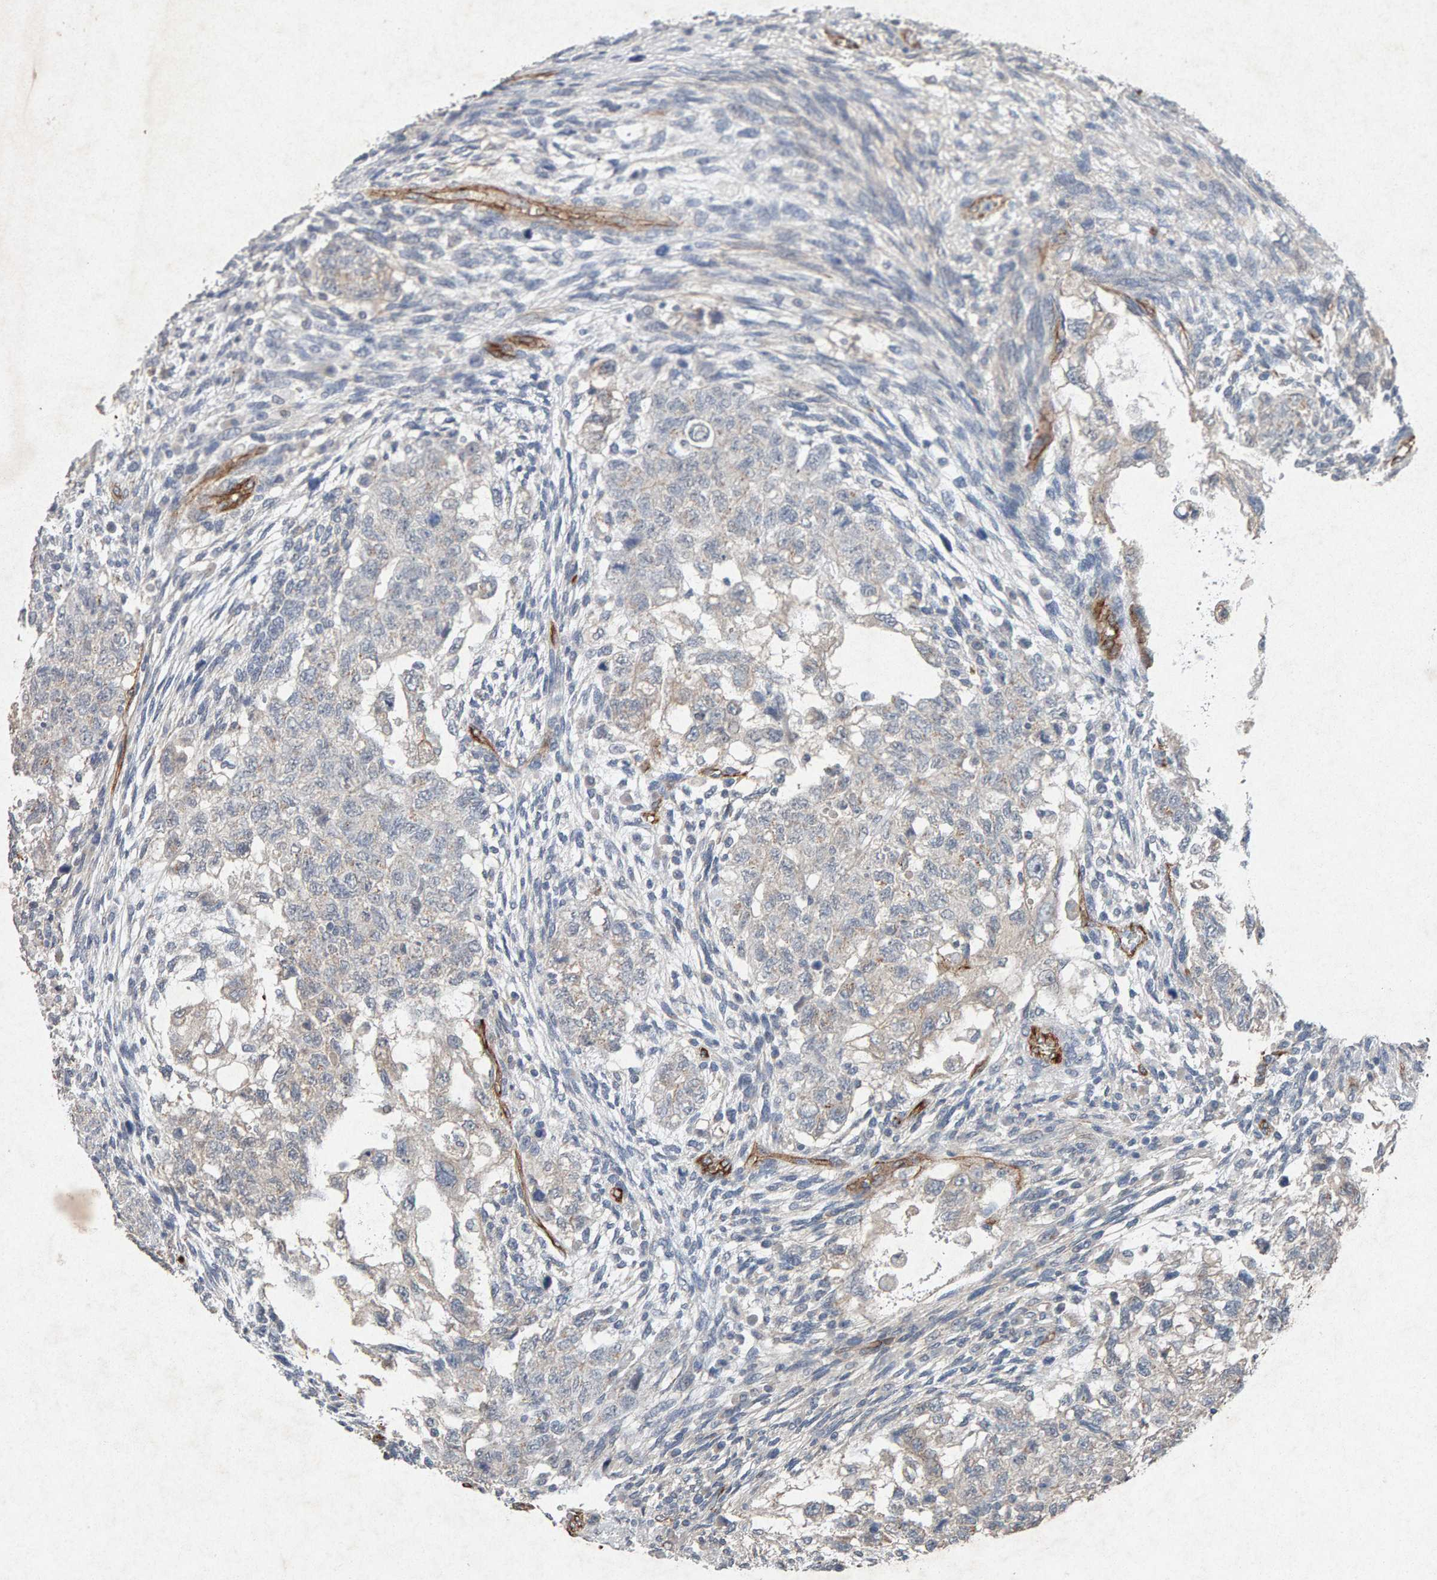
{"staining": {"intensity": "negative", "quantity": "none", "location": "none"}, "tissue": "testis cancer", "cell_type": "Tumor cells", "image_type": "cancer", "snomed": [{"axis": "morphology", "description": "Normal tissue, NOS"}, {"axis": "morphology", "description": "Carcinoma, Embryonal, NOS"}, {"axis": "topography", "description": "Testis"}], "caption": "This photomicrograph is of testis cancer stained with immunohistochemistry (IHC) to label a protein in brown with the nuclei are counter-stained blue. There is no expression in tumor cells.", "gene": "PTPRM", "patient": {"sex": "male", "age": 36}}